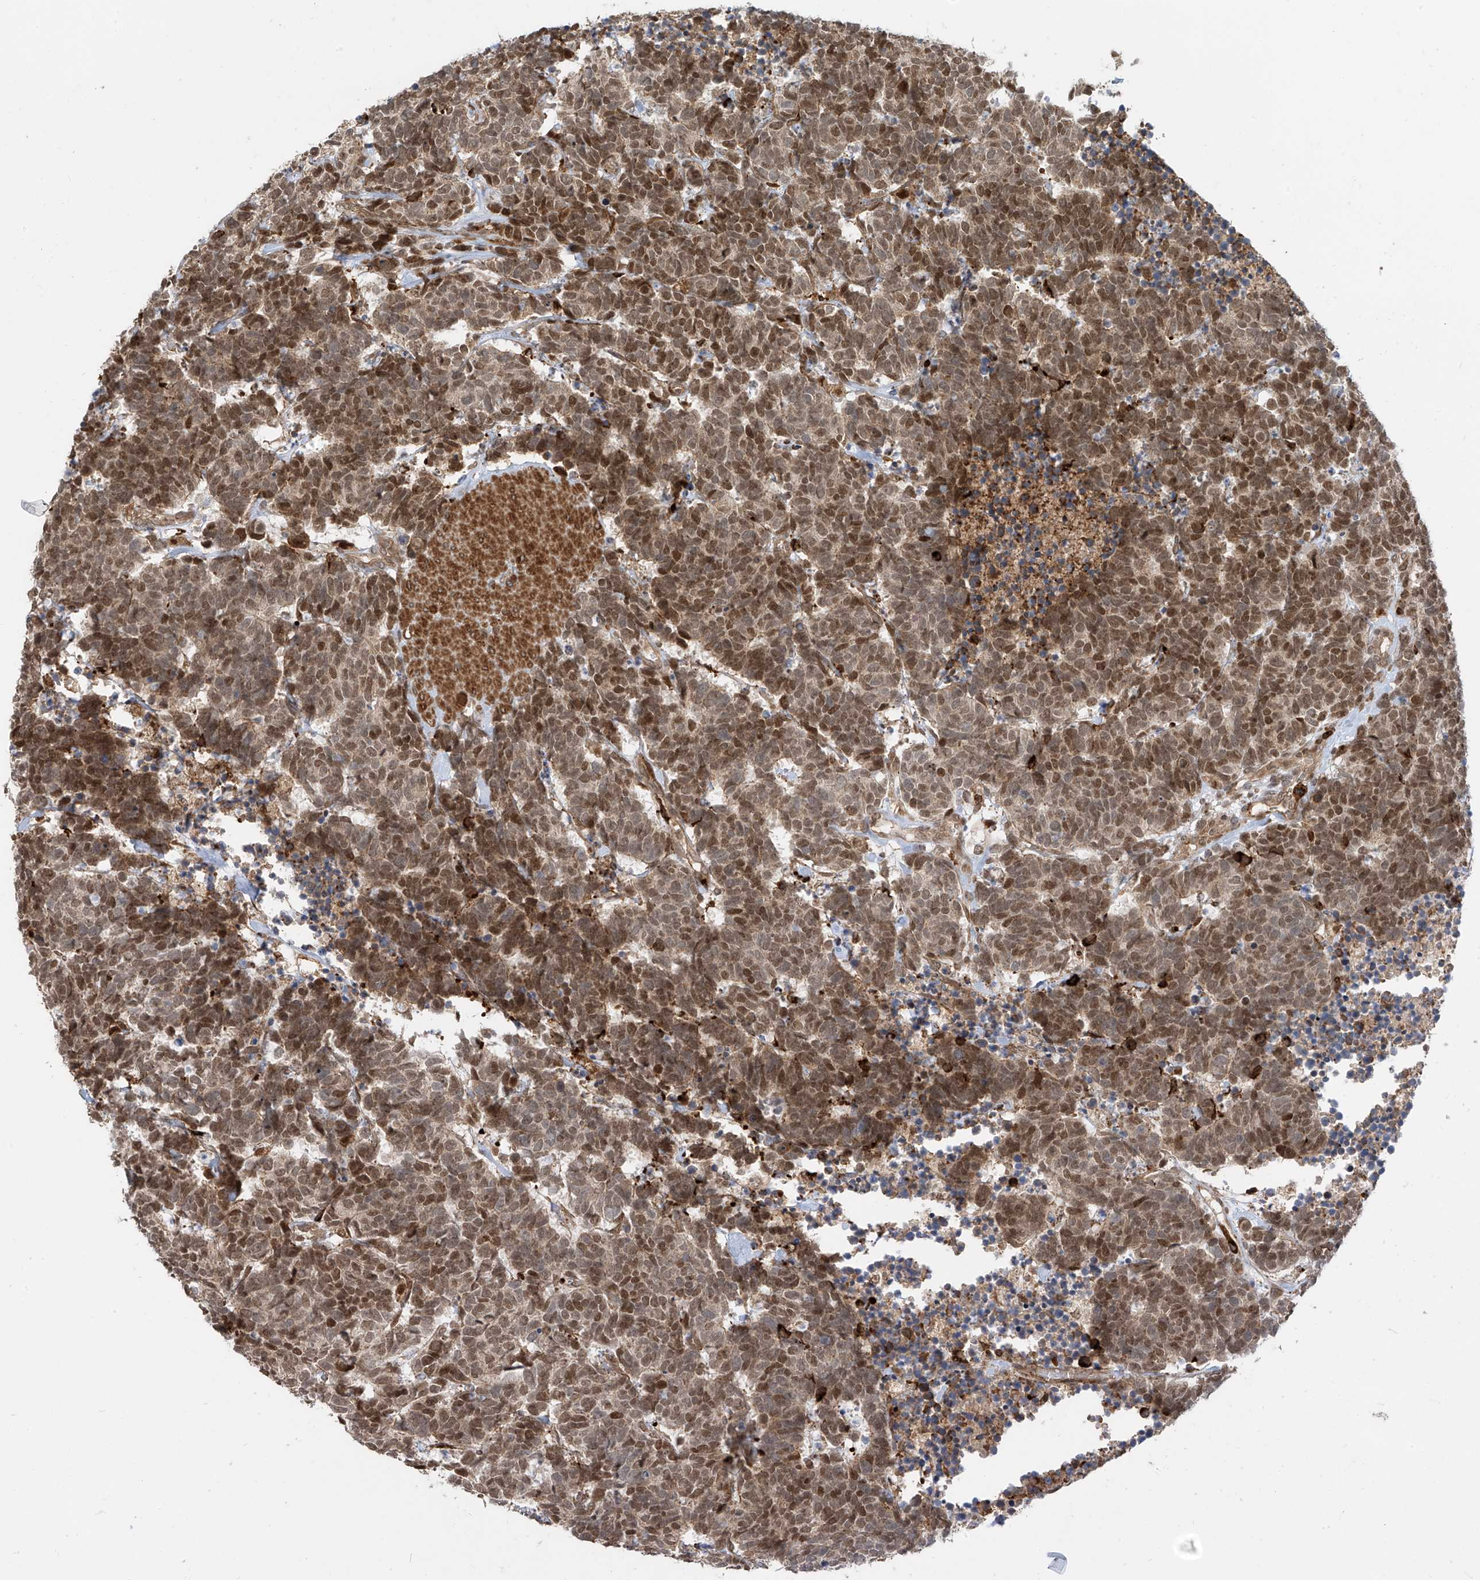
{"staining": {"intensity": "moderate", "quantity": ">75%", "location": "cytoplasmic/membranous,nuclear"}, "tissue": "carcinoid", "cell_type": "Tumor cells", "image_type": "cancer", "snomed": [{"axis": "morphology", "description": "Carcinoma, NOS"}, {"axis": "morphology", "description": "Carcinoid, malignant, NOS"}, {"axis": "topography", "description": "Urinary bladder"}], "caption": "Protein staining displays moderate cytoplasmic/membranous and nuclear expression in about >75% of tumor cells in carcinoid. The protein of interest is shown in brown color, while the nuclei are stained blue.", "gene": "ATAD2B", "patient": {"sex": "male", "age": 57}}